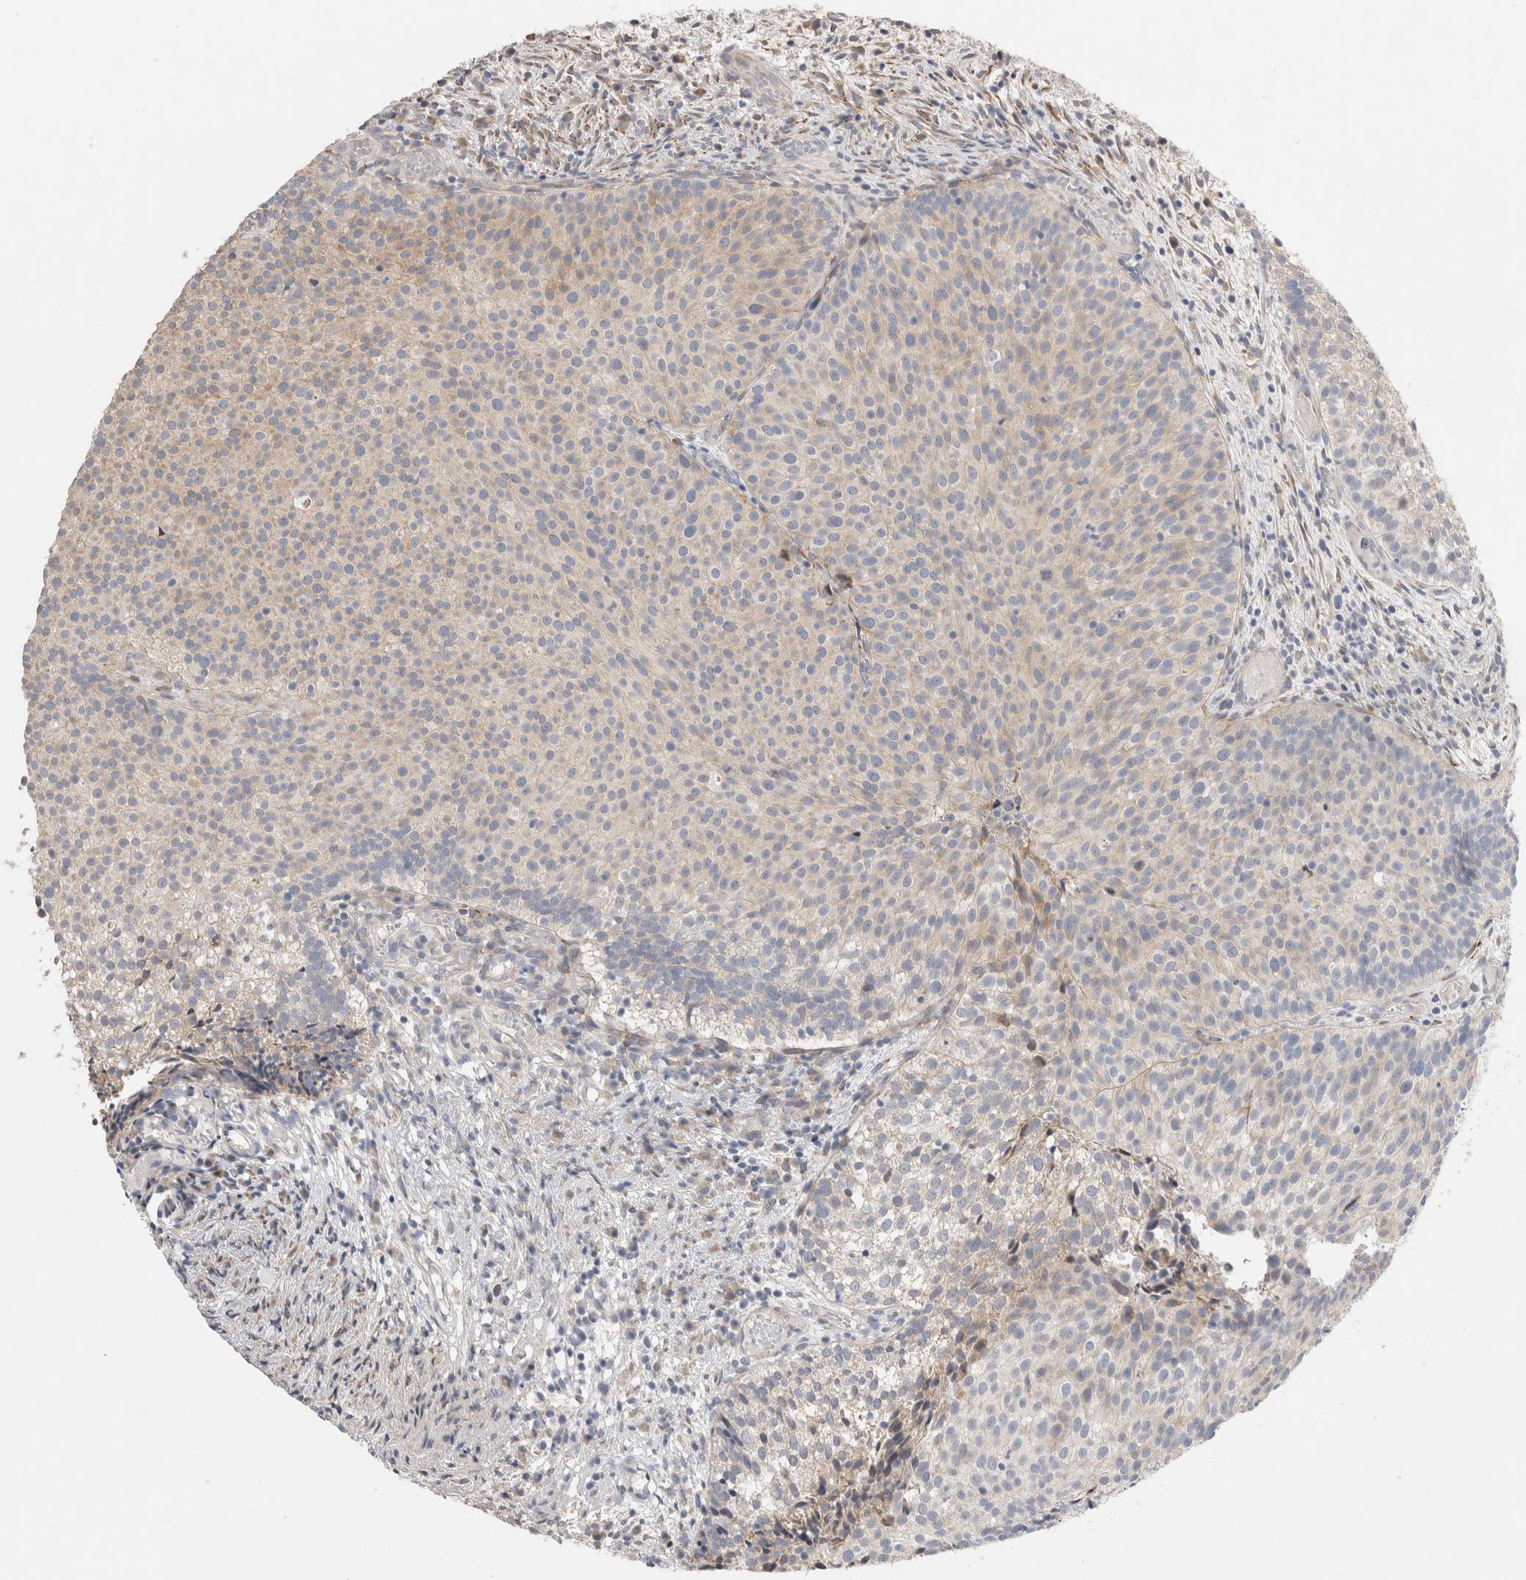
{"staining": {"intensity": "weak", "quantity": "<25%", "location": "cytoplasmic/membranous"}, "tissue": "urothelial cancer", "cell_type": "Tumor cells", "image_type": "cancer", "snomed": [{"axis": "morphology", "description": "Urothelial carcinoma, Low grade"}, {"axis": "topography", "description": "Urinary bladder"}], "caption": "Tumor cells are negative for brown protein staining in urothelial cancer.", "gene": "TRMT9B", "patient": {"sex": "male", "age": 86}}